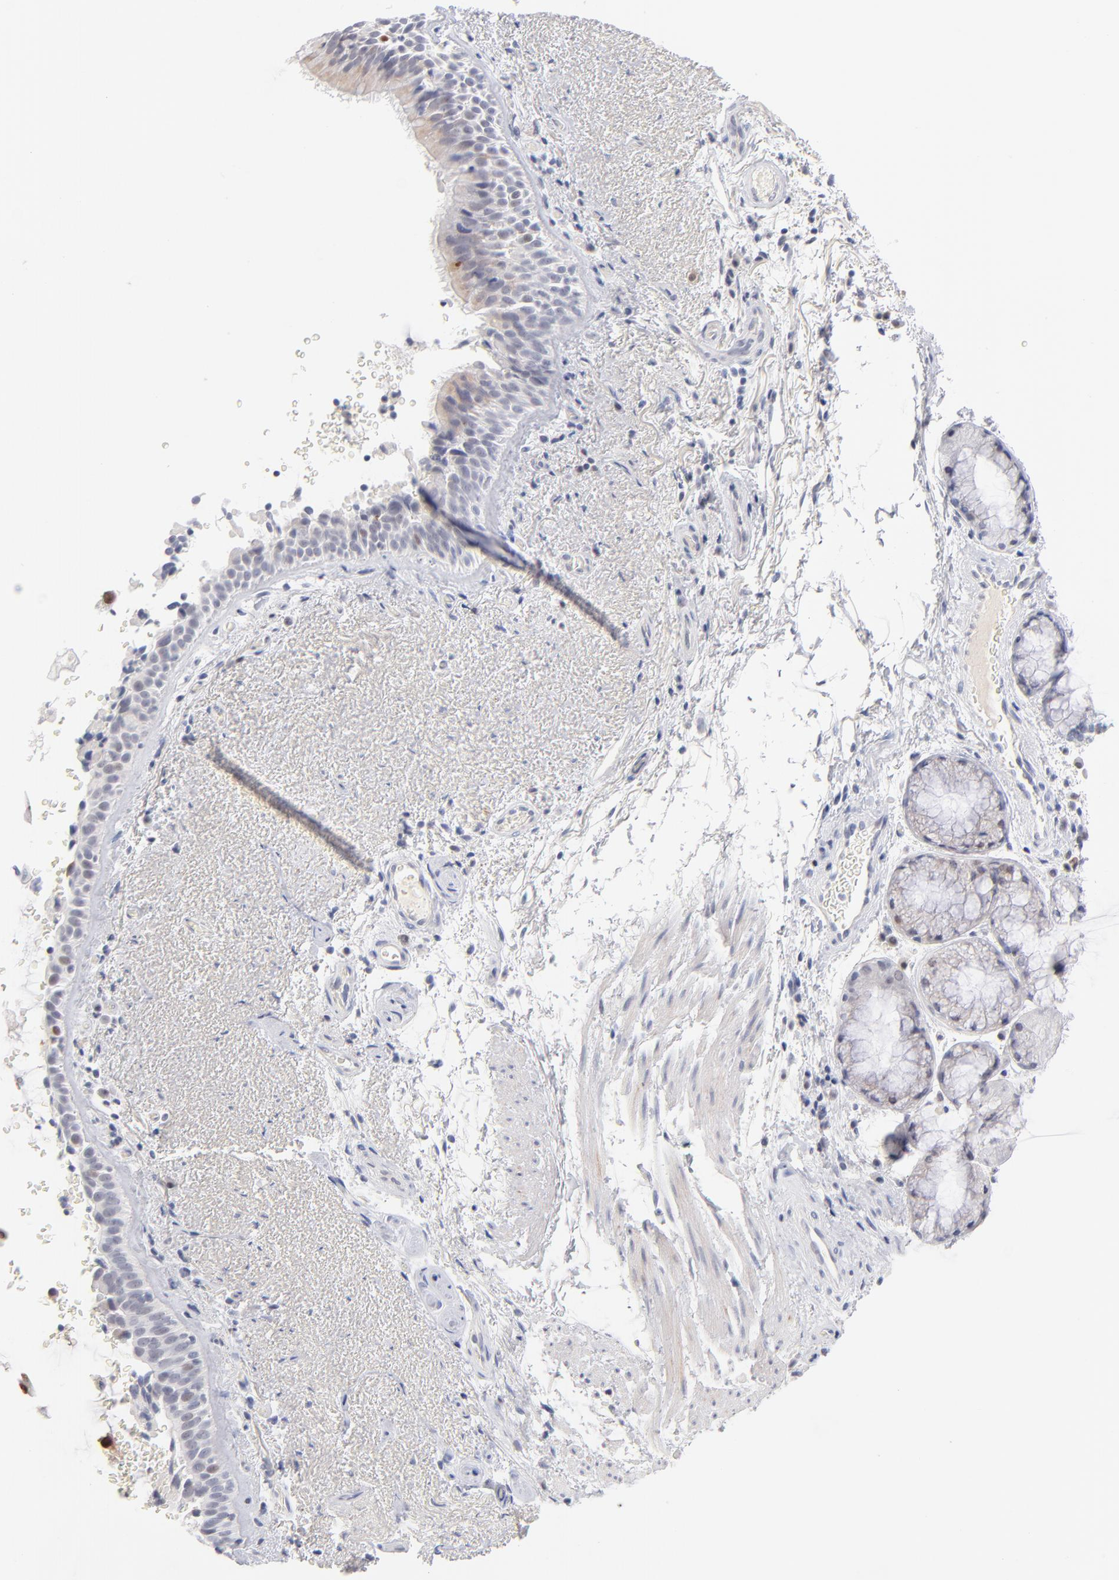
{"staining": {"intensity": "moderate", "quantity": "<25%", "location": "cytoplasmic/membranous,nuclear"}, "tissue": "bronchus", "cell_type": "Respiratory epithelial cells", "image_type": "normal", "snomed": [{"axis": "morphology", "description": "Normal tissue, NOS"}, {"axis": "topography", "description": "Bronchus"}], "caption": "The image exhibits immunohistochemical staining of unremarkable bronchus. There is moderate cytoplasmic/membranous,nuclear expression is appreciated in approximately <25% of respiratory epithelial cells.", "gene": "PARP1", "patient": {"sex": "female", "age": 54}}